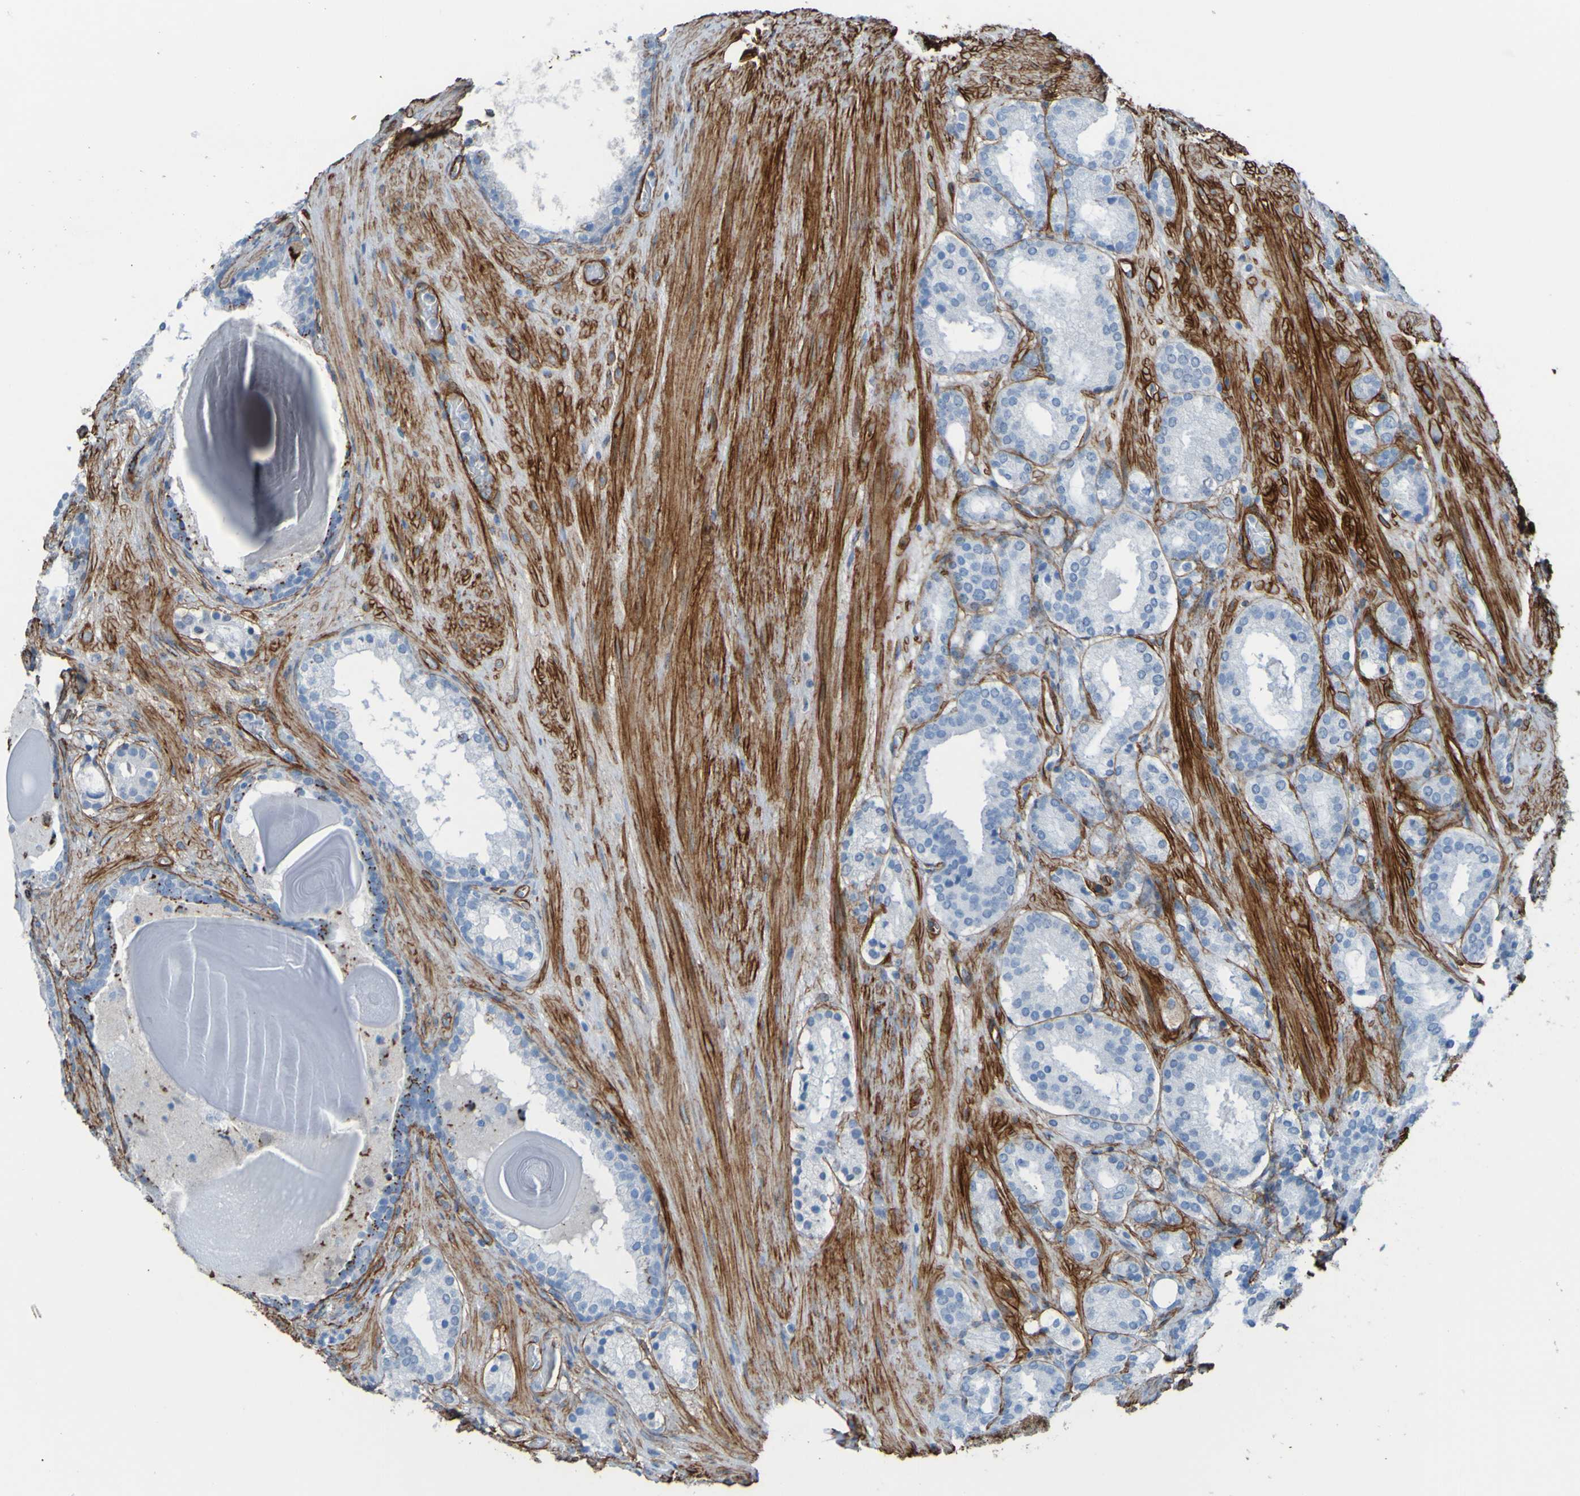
{"staining": {"intensity": "negative", "quantity": "none", "location": "none"}, "tissue": "prostate cancer", "cell_type": "Tumor cells", "image_type": "cancer", "snomed": [{"axis": "morphology", "description": "Adenocarcinoma, Low grade"}, {"axis": "topography", "description": "Prostate"}], "caption": "The IHC image has no significant staining in tumor cells of prostate cancer (adenocarcinoma (low-grade)) tissue.", "gene": "COL4A2", "patient": {"sex": "male", "age": 69}}